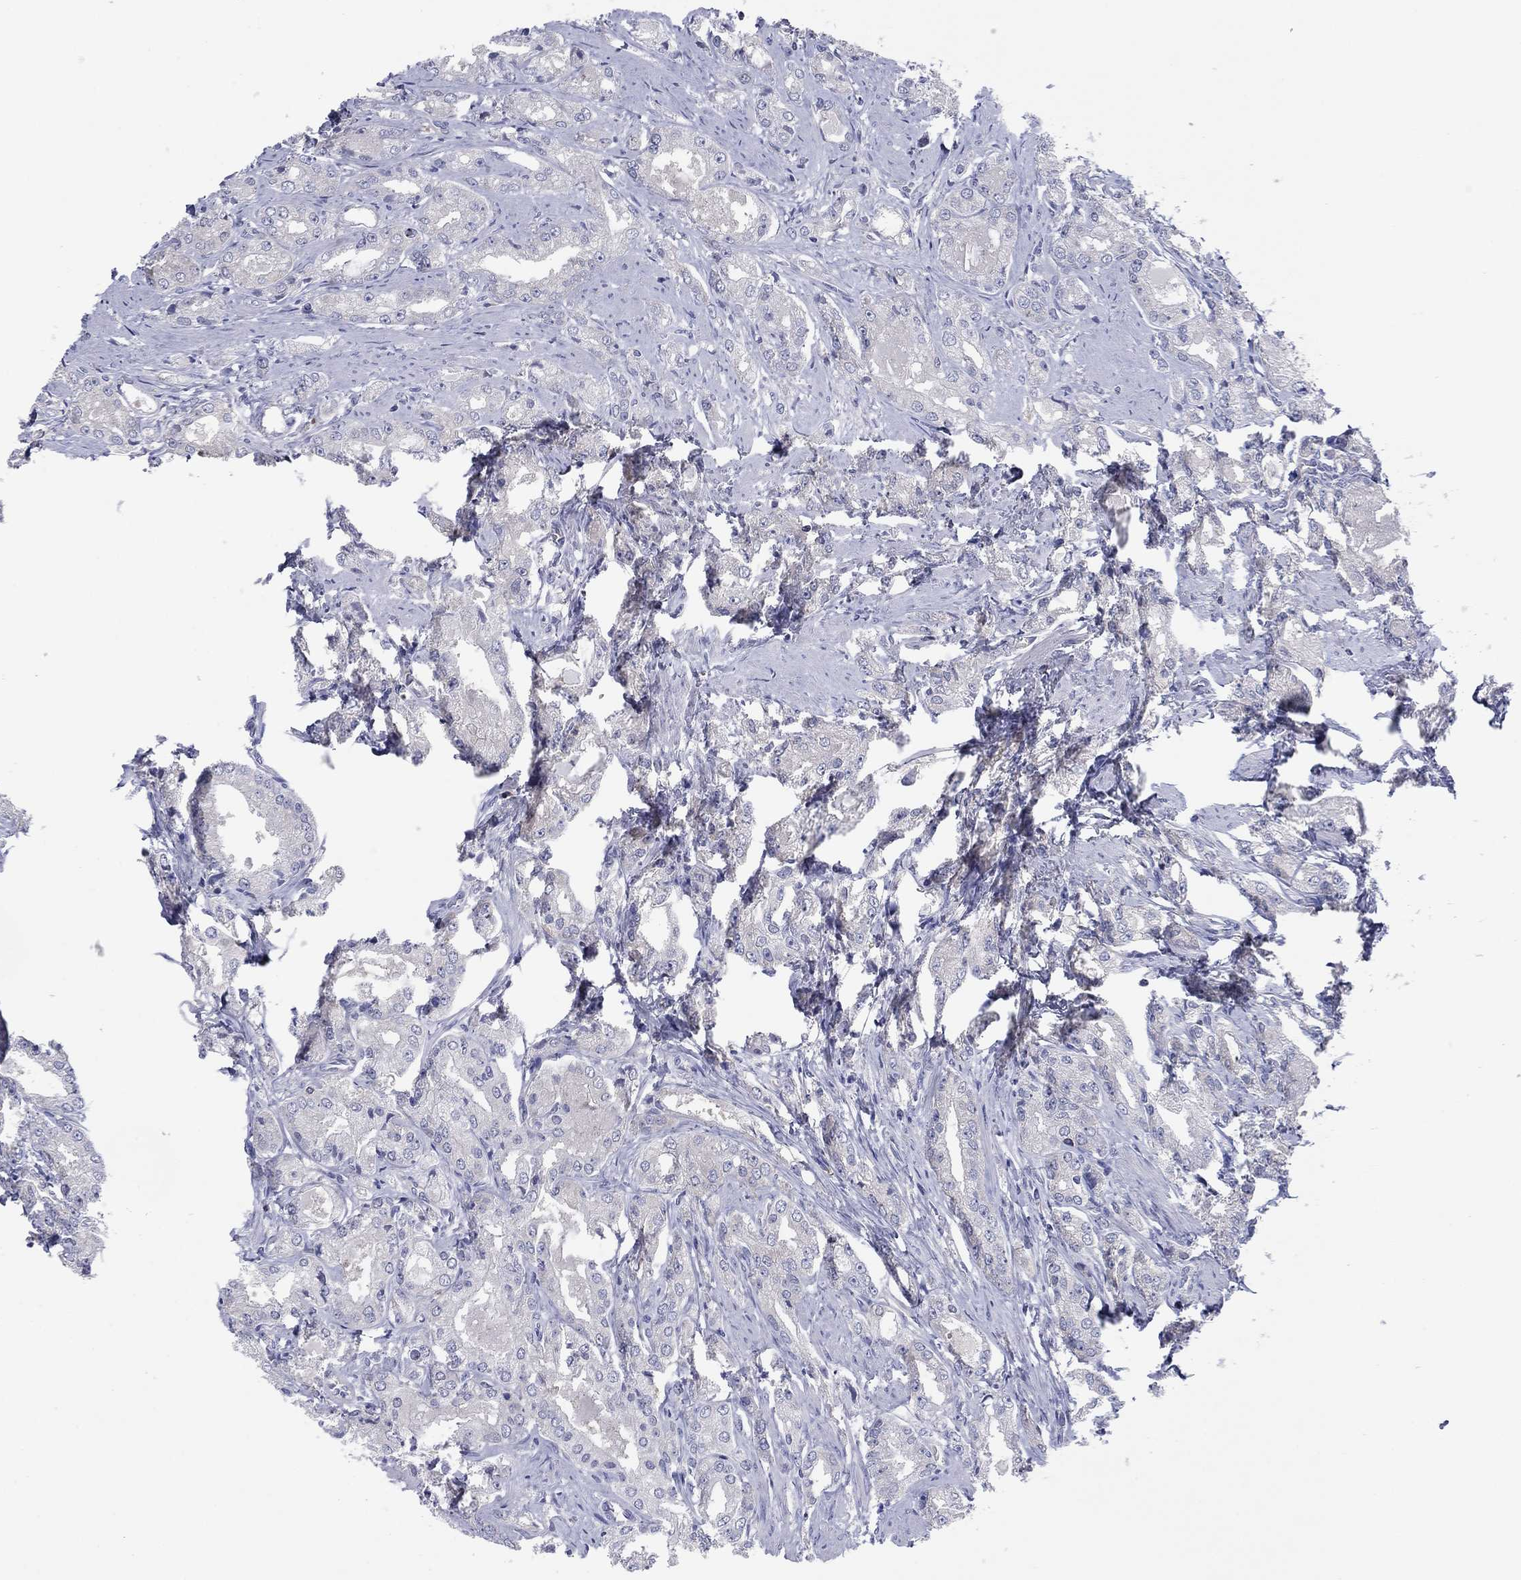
{"staining": {"intensity": "negative", "quantity": "none", "location": "none"}, "tissue": "prostate cancer", "cell_type": "Tumor cells", "image_type": "cancer", "snomed": [{"axis": "morphology", "description": "Adenocarcinoma, NOS"}, {"axis": "morphology", "description": "Adenocarcinoma, High grade"}, {"axis": "topography", "description": "Prostate"}], "caption": "Tumor cells show no significant protein positivity in prostate cancer.", "gene": "PVR", "patient": {"sex": "male", "age": 70}}